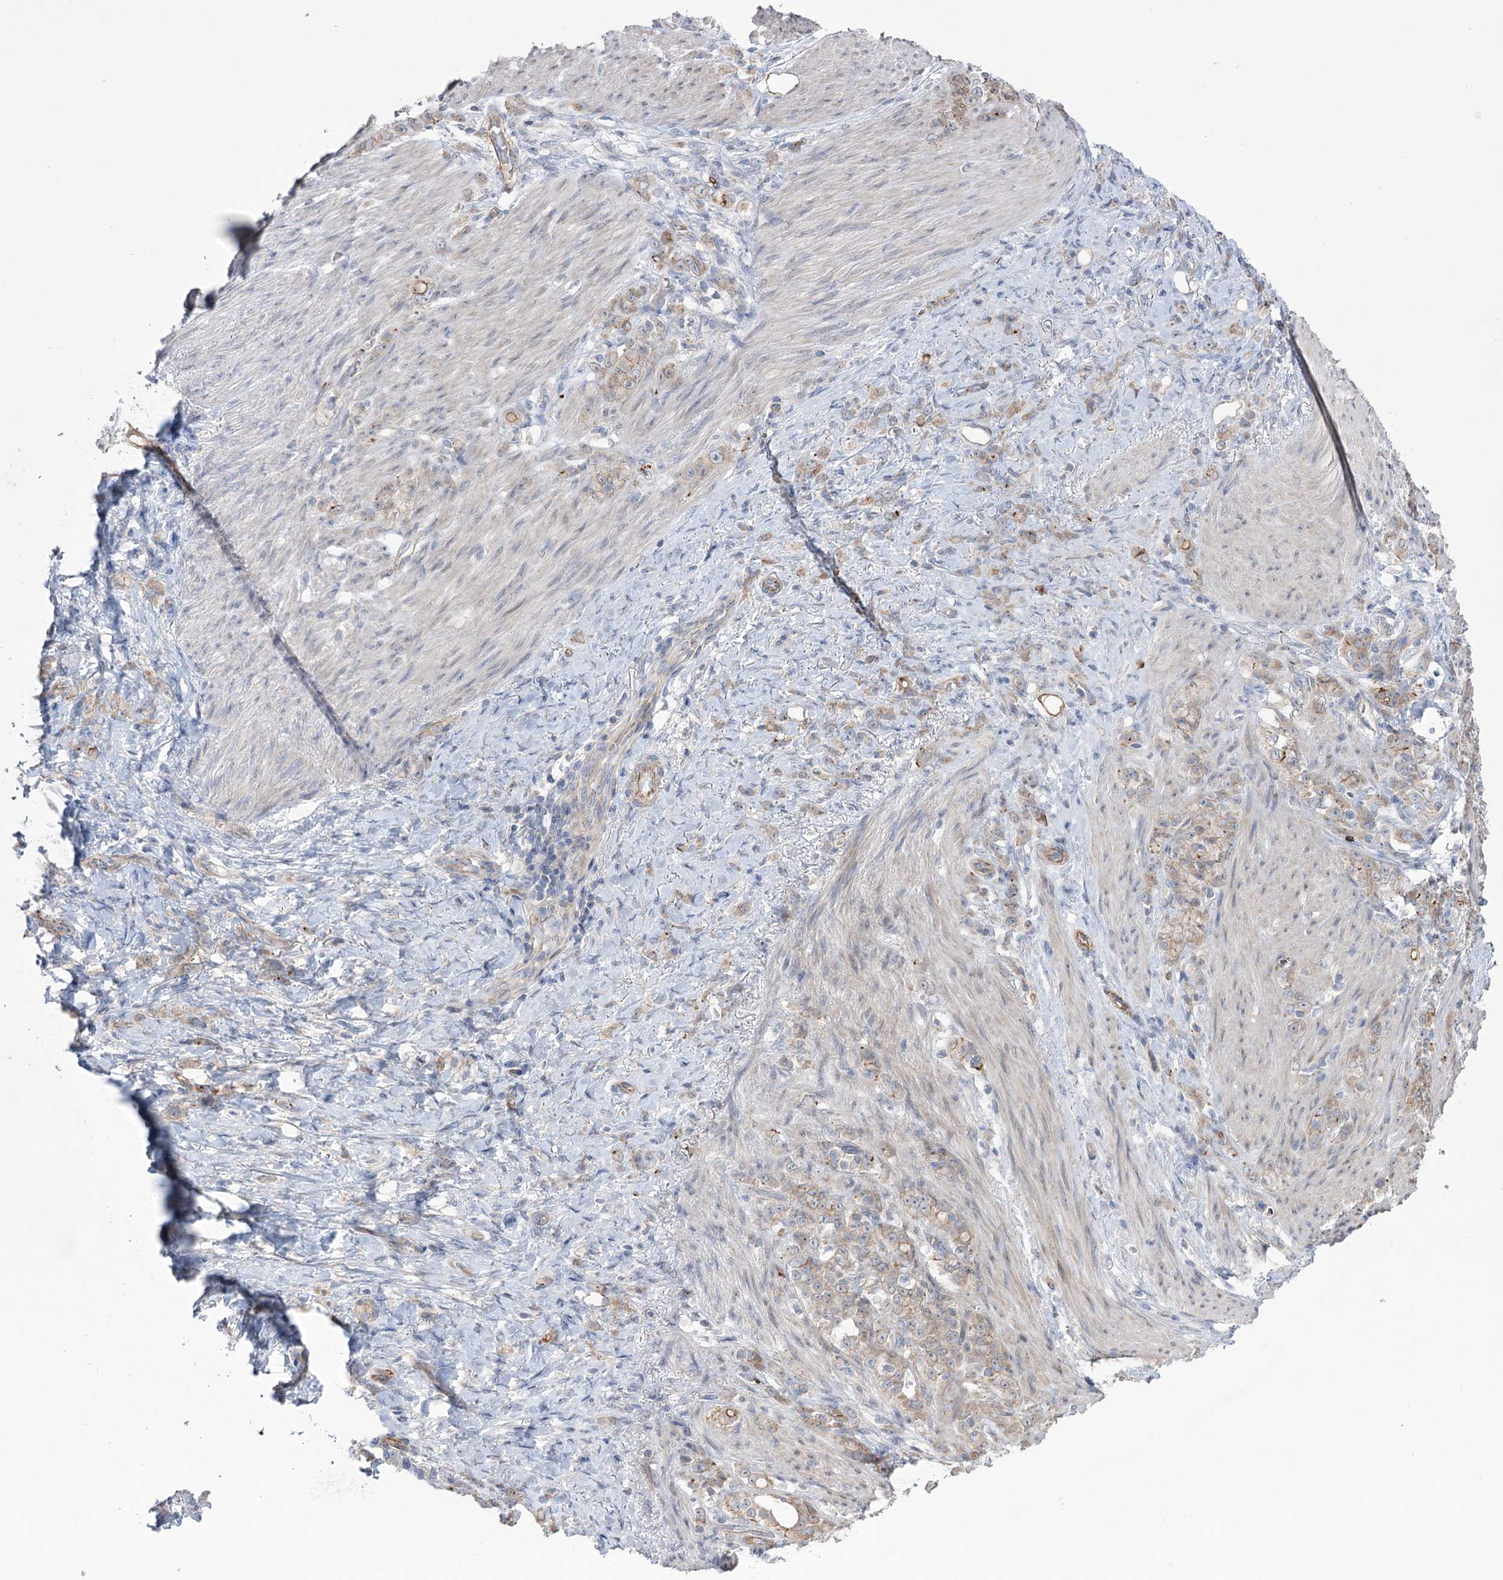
{"staining": {"intensity": "weak", "quantity": "25%-75%", "location": "cytoplasmic/membranous"}, "tissue": "stomach cancer", "cell_type": "Tumor cells", "image_type": "cancer", "snomed": [{"axis": "morphology", "description": "Adenocarcinoma, NOS"}, {"axis": "topography", "description": "Stomach"}], "caption": "Stomach cancer (adenocarcinoma) stained with a brown dye demonstrates weak cytoplasmic/membranous positive staining in about 25%-75% of tumor cells.", "gene": "TRIM71", "patient": {"sex": "female", "age": 79}}